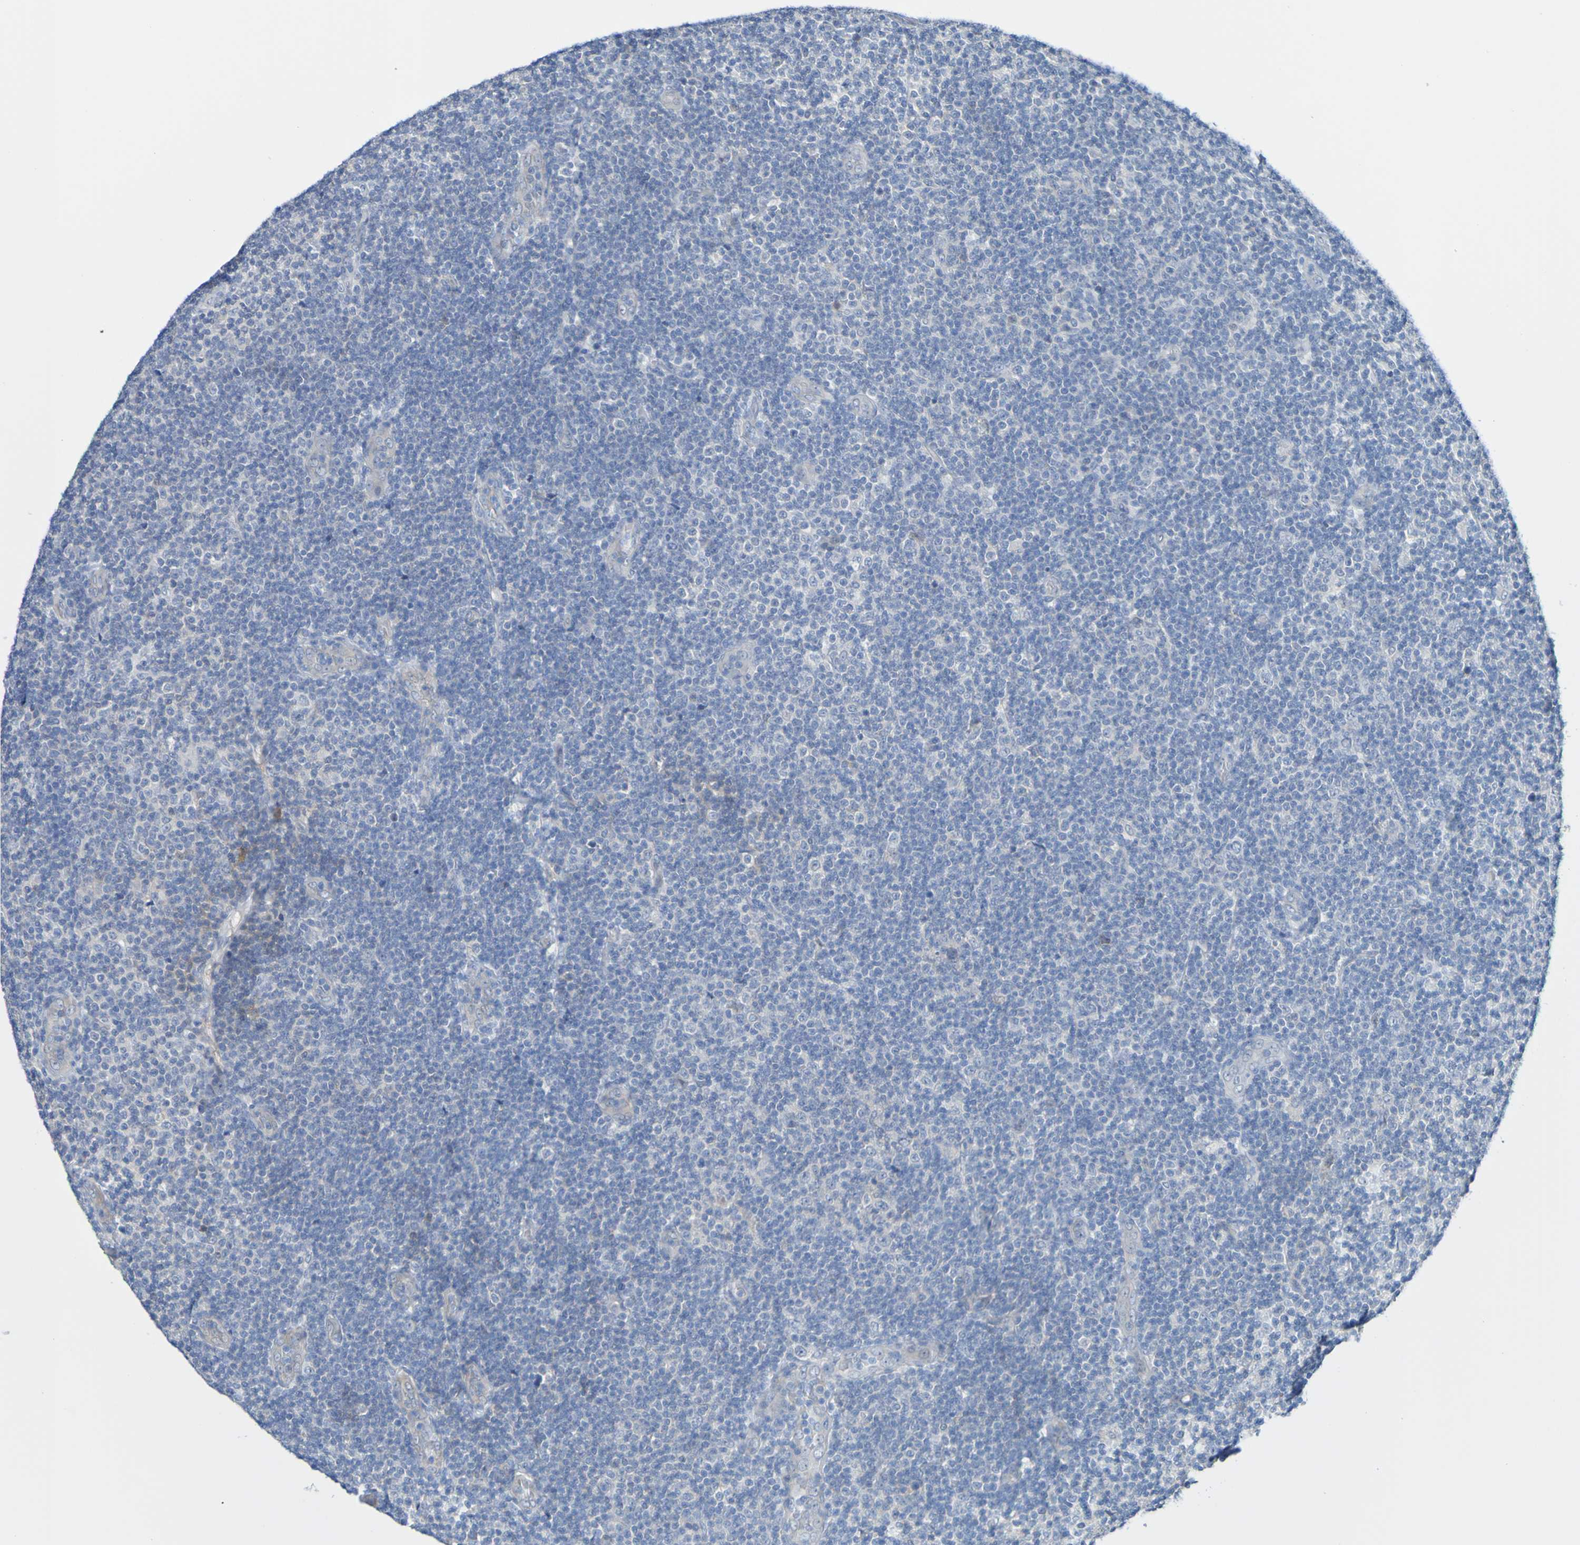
{"staining": {"intensity": "negative", "quantity": "none", "location": "none"}, "tissue": "lymphoma", "cell_type": "Tumor cells", "image_type": "cancer", "snomed": [{"axis": "morphology", "description": "Malignant lymphoma, non-Hodgkin's type, Low grade"}, {"axis": "topography", "description": "Lymph node"}], "caption": "Image shows no significant protein staining in tumor cells of malignant lymphoma, non-Hodgkin's type (low-grade).", "gene": "ACMSD", "patient": {"sex": "male", "age": 83}}